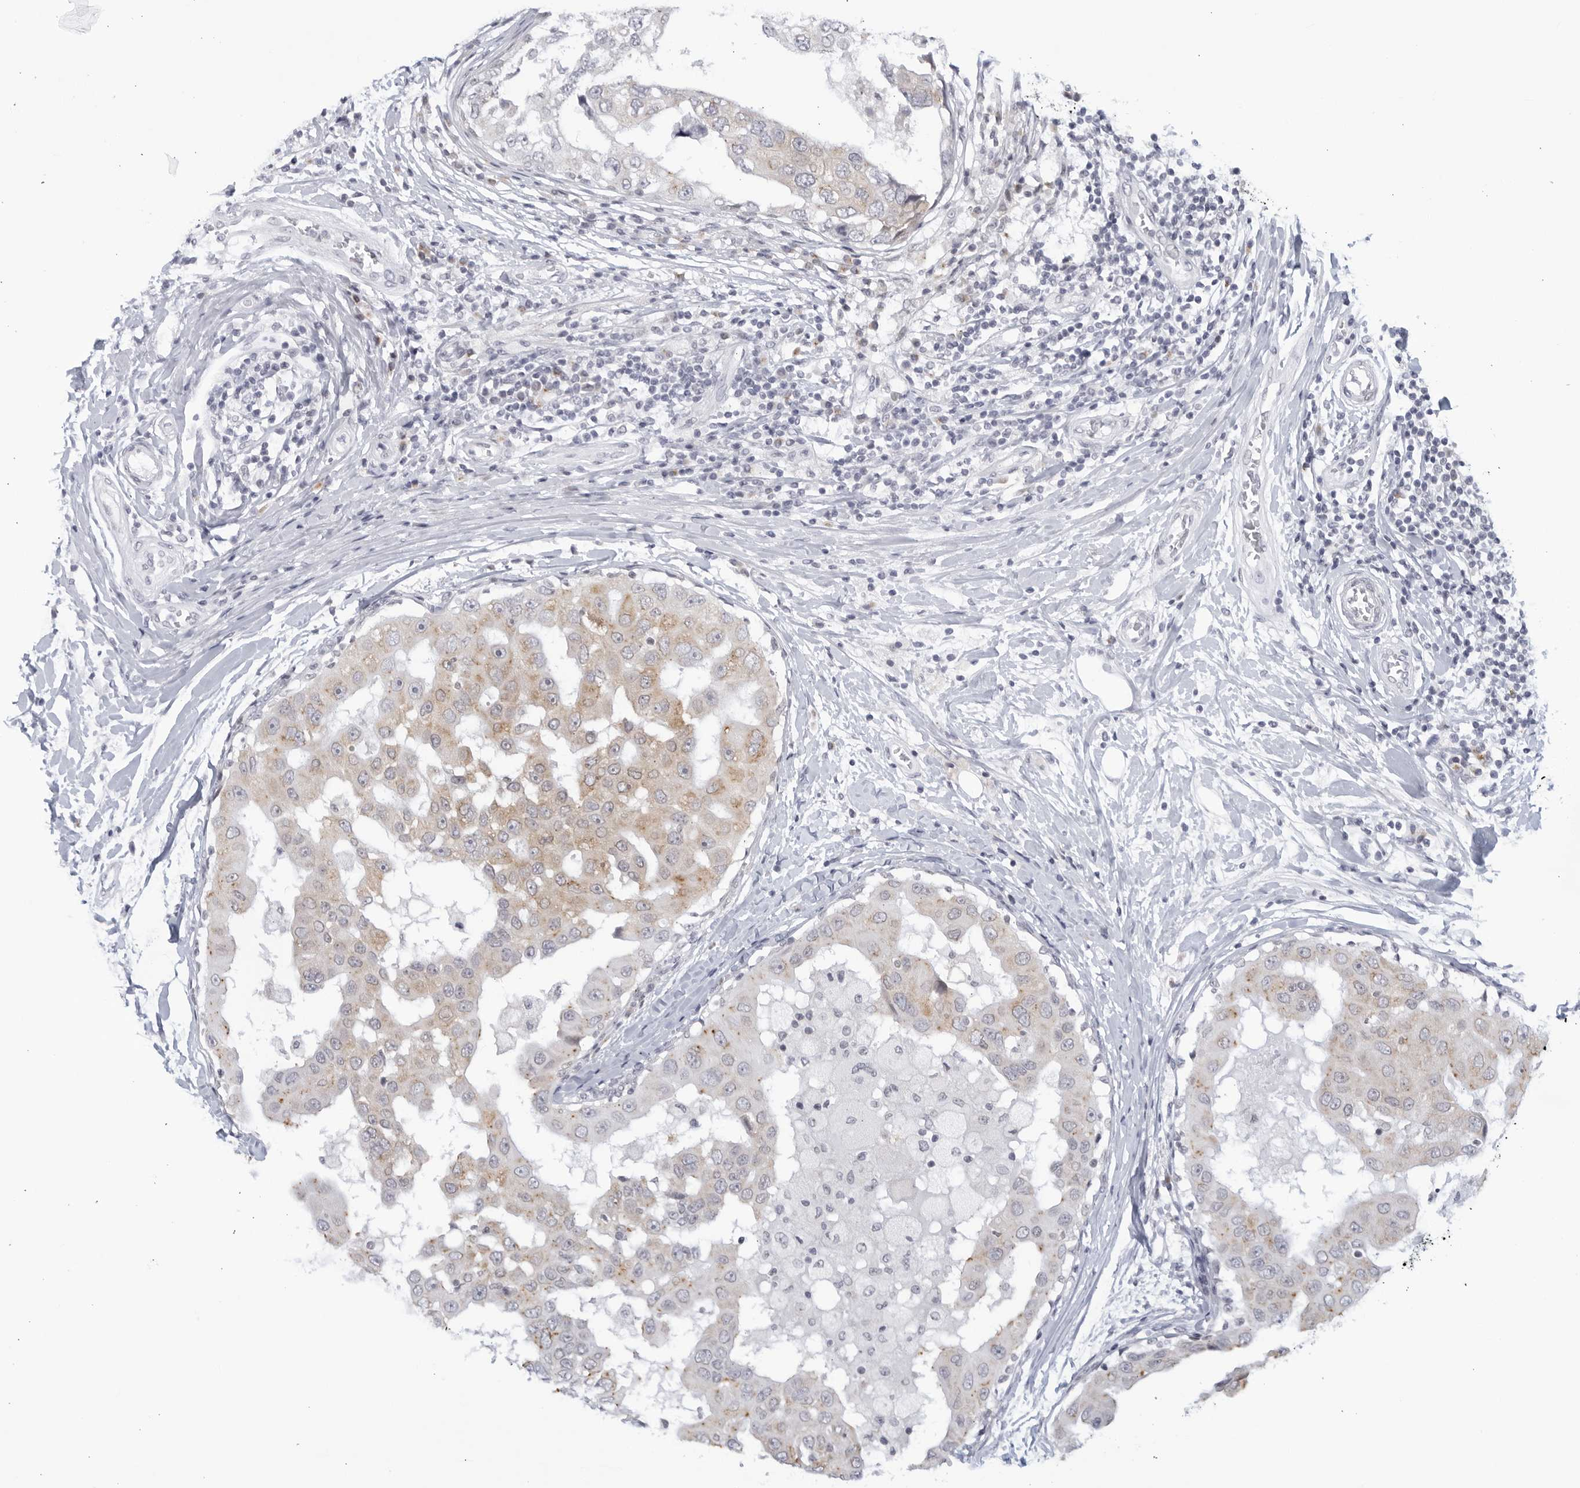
{"staining": {"intensity": "weak", "quantity": "<25%", "location": "cytoplasmic/membranous"}, "tissue": "breast cancer", "cell_type": "Tumor cells", "image_type": "cancer", "snomed": [{"axis": "morphology", "description": "Duct carcinoma"}, {"axis": "topography", "description": "Breast"}], "caption": "High power microscopy photomicrograph of an IHC photomicrograph of breast intraductal carcinoma, revealing no significant expression in tumor cells.", "gene": "WDTC1", "patient": {"sex": "female", "age": 27}}